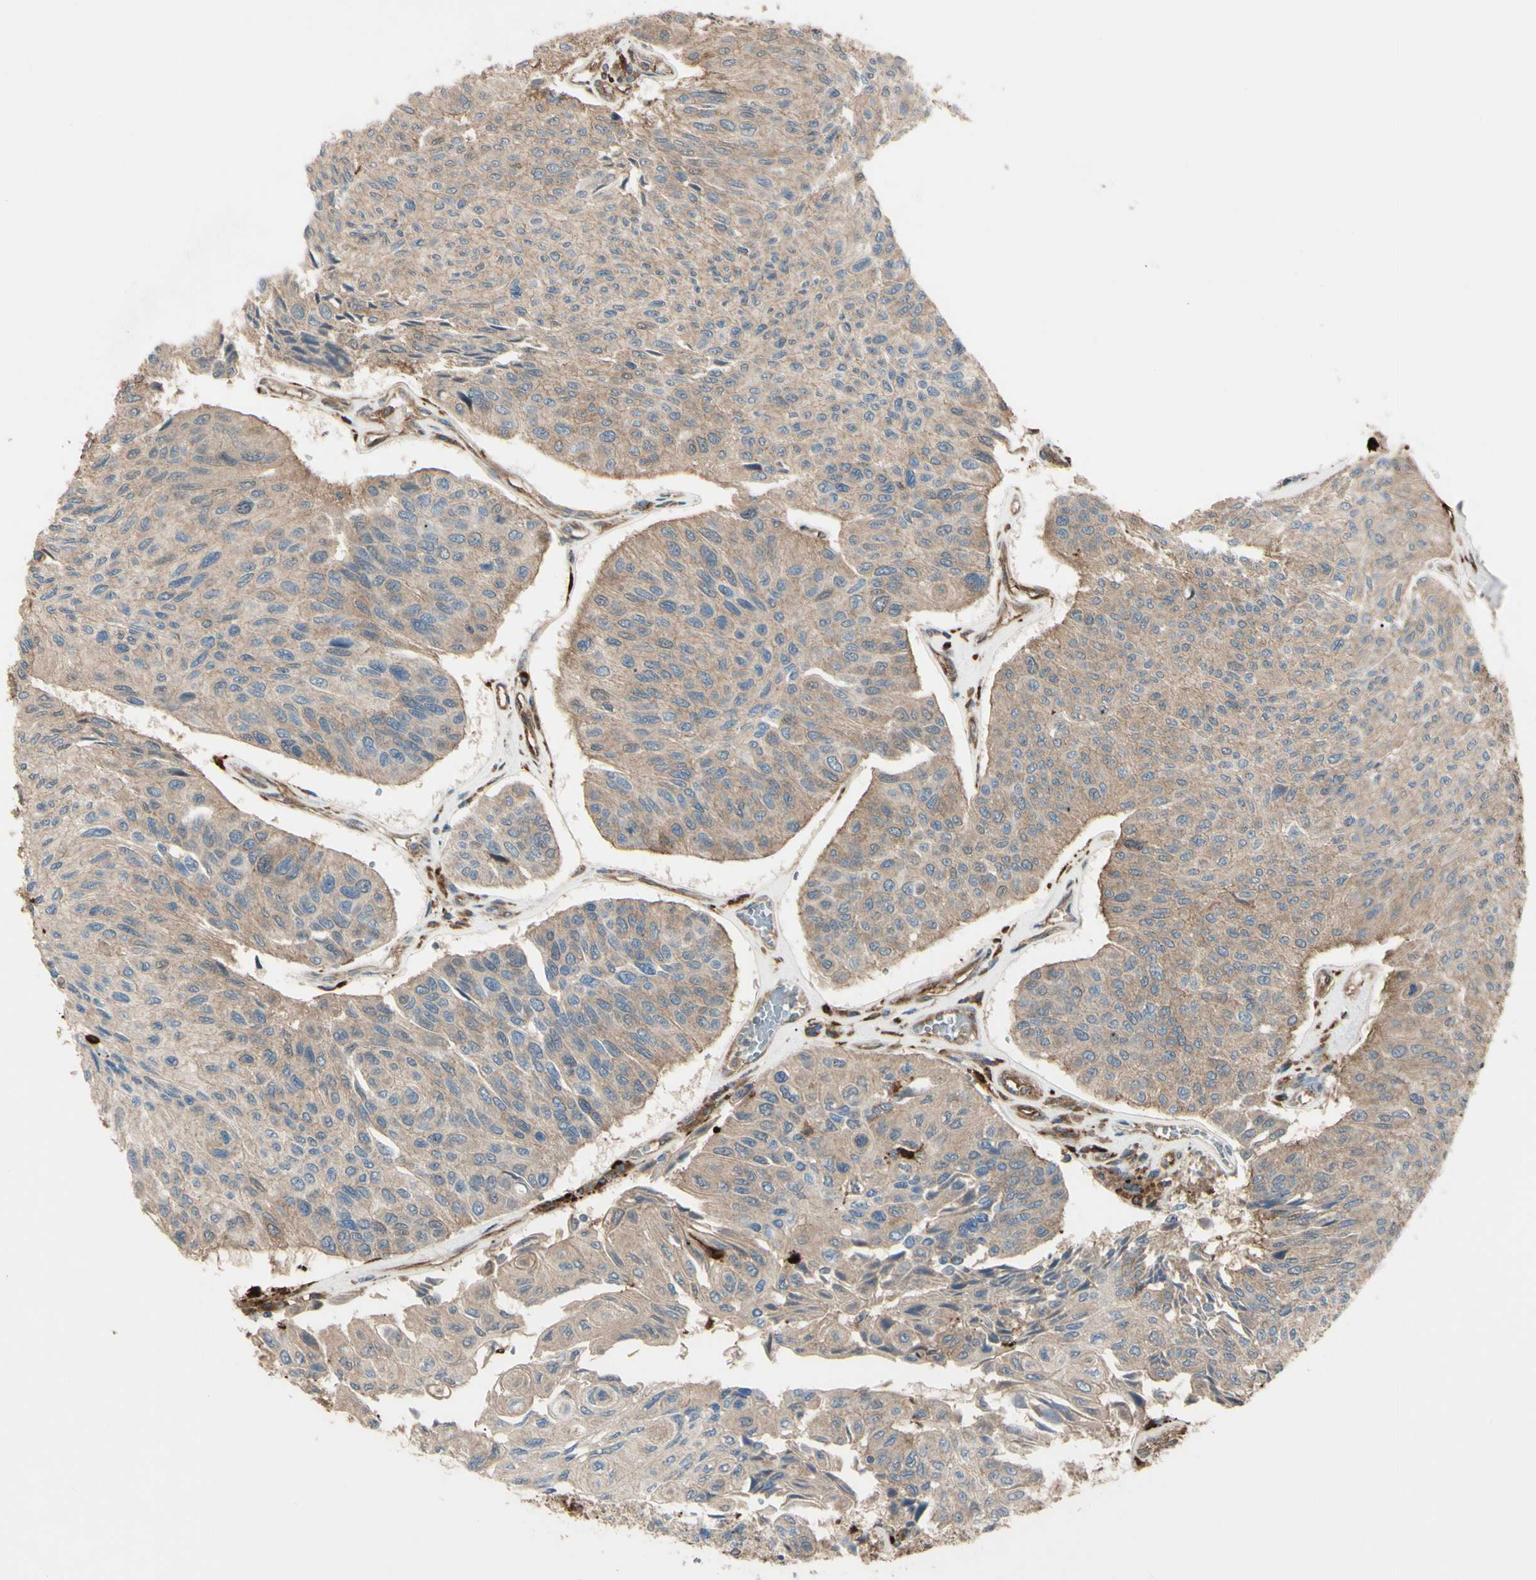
{"staining": {"intensity": "weak", "quantity": ">75%", "location": "cytoplasmic/membranous"}, "tissue": "urothelial cancer", "cell_type": "Tumor cells", "image_type": "cancer", "snomed": [{"axis": "morphology", "description": "Urothelial carcinoma, High grade"}, {"axis": "topography", "description": "Urinary bladder"}], "caption": "Immunohistochemistry image of human high-grade urothelial carcinoma stained for a protein (brown), which shows low levels of weak cytoplasmic/membranous expression in about >75% of tumor cells.", "gene": "PTPN12", "patient": {"sex": "male", "age": 66}}